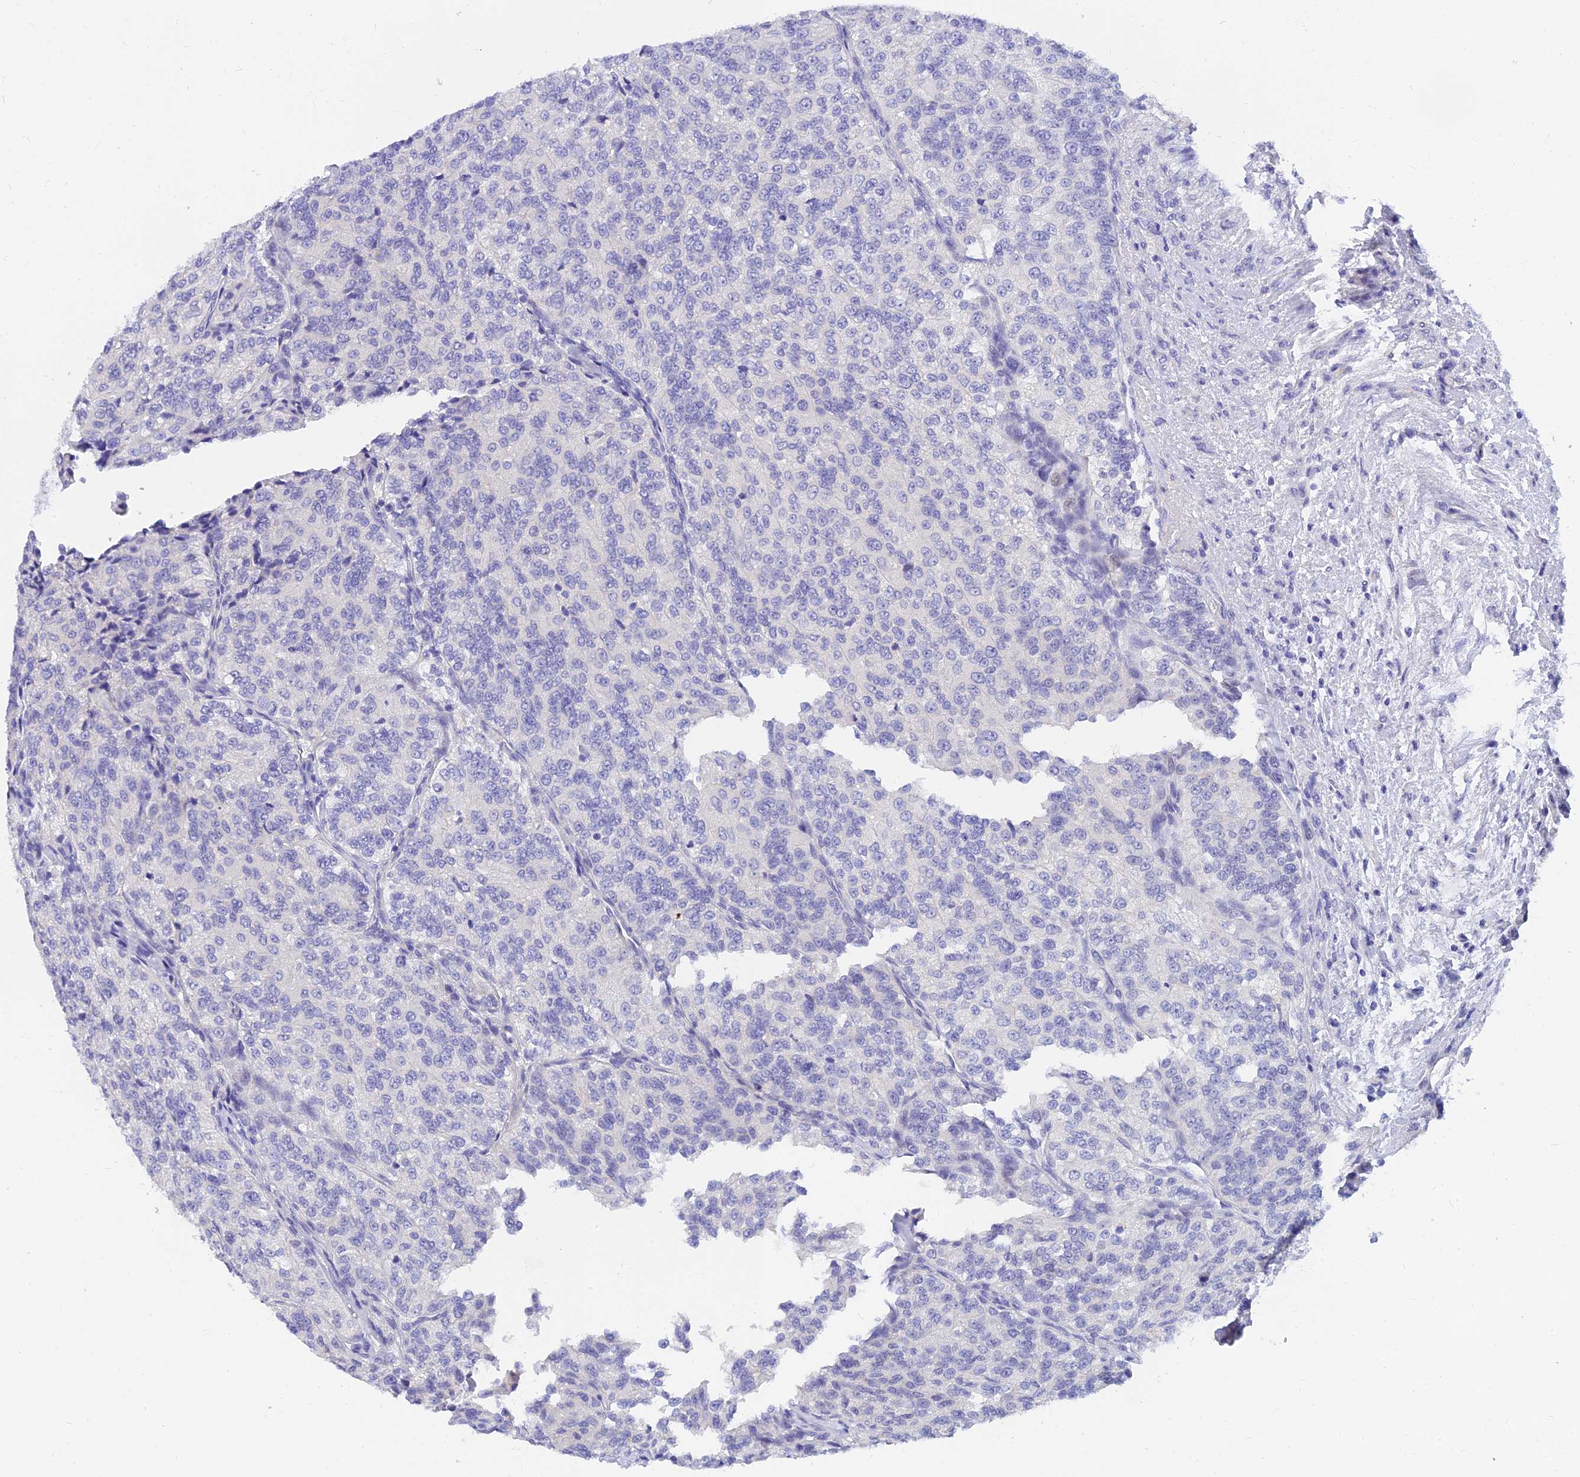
{"staining": {"intensity": "negative", "quantity": "none", "location": "none"}, "tissue": "renal cancer", "cell_type": "Tumor cells", "image_type": "cancer", "snomed": [{"axis": "morphology", "description": "Adenocarcinoma, NOS"}, {"axis": "topography", "description": "Kidney"}], "caption": "Immunohistochemistry of renal cancer (adenocarcinoma) reveals no expression in tumor cells. The staining is performed using DAB brown chromogen with nuclei counter-stained in using hematoxylin.", "gene": "TMEM161B", "patient": {"sex": "female", "age": 63}}